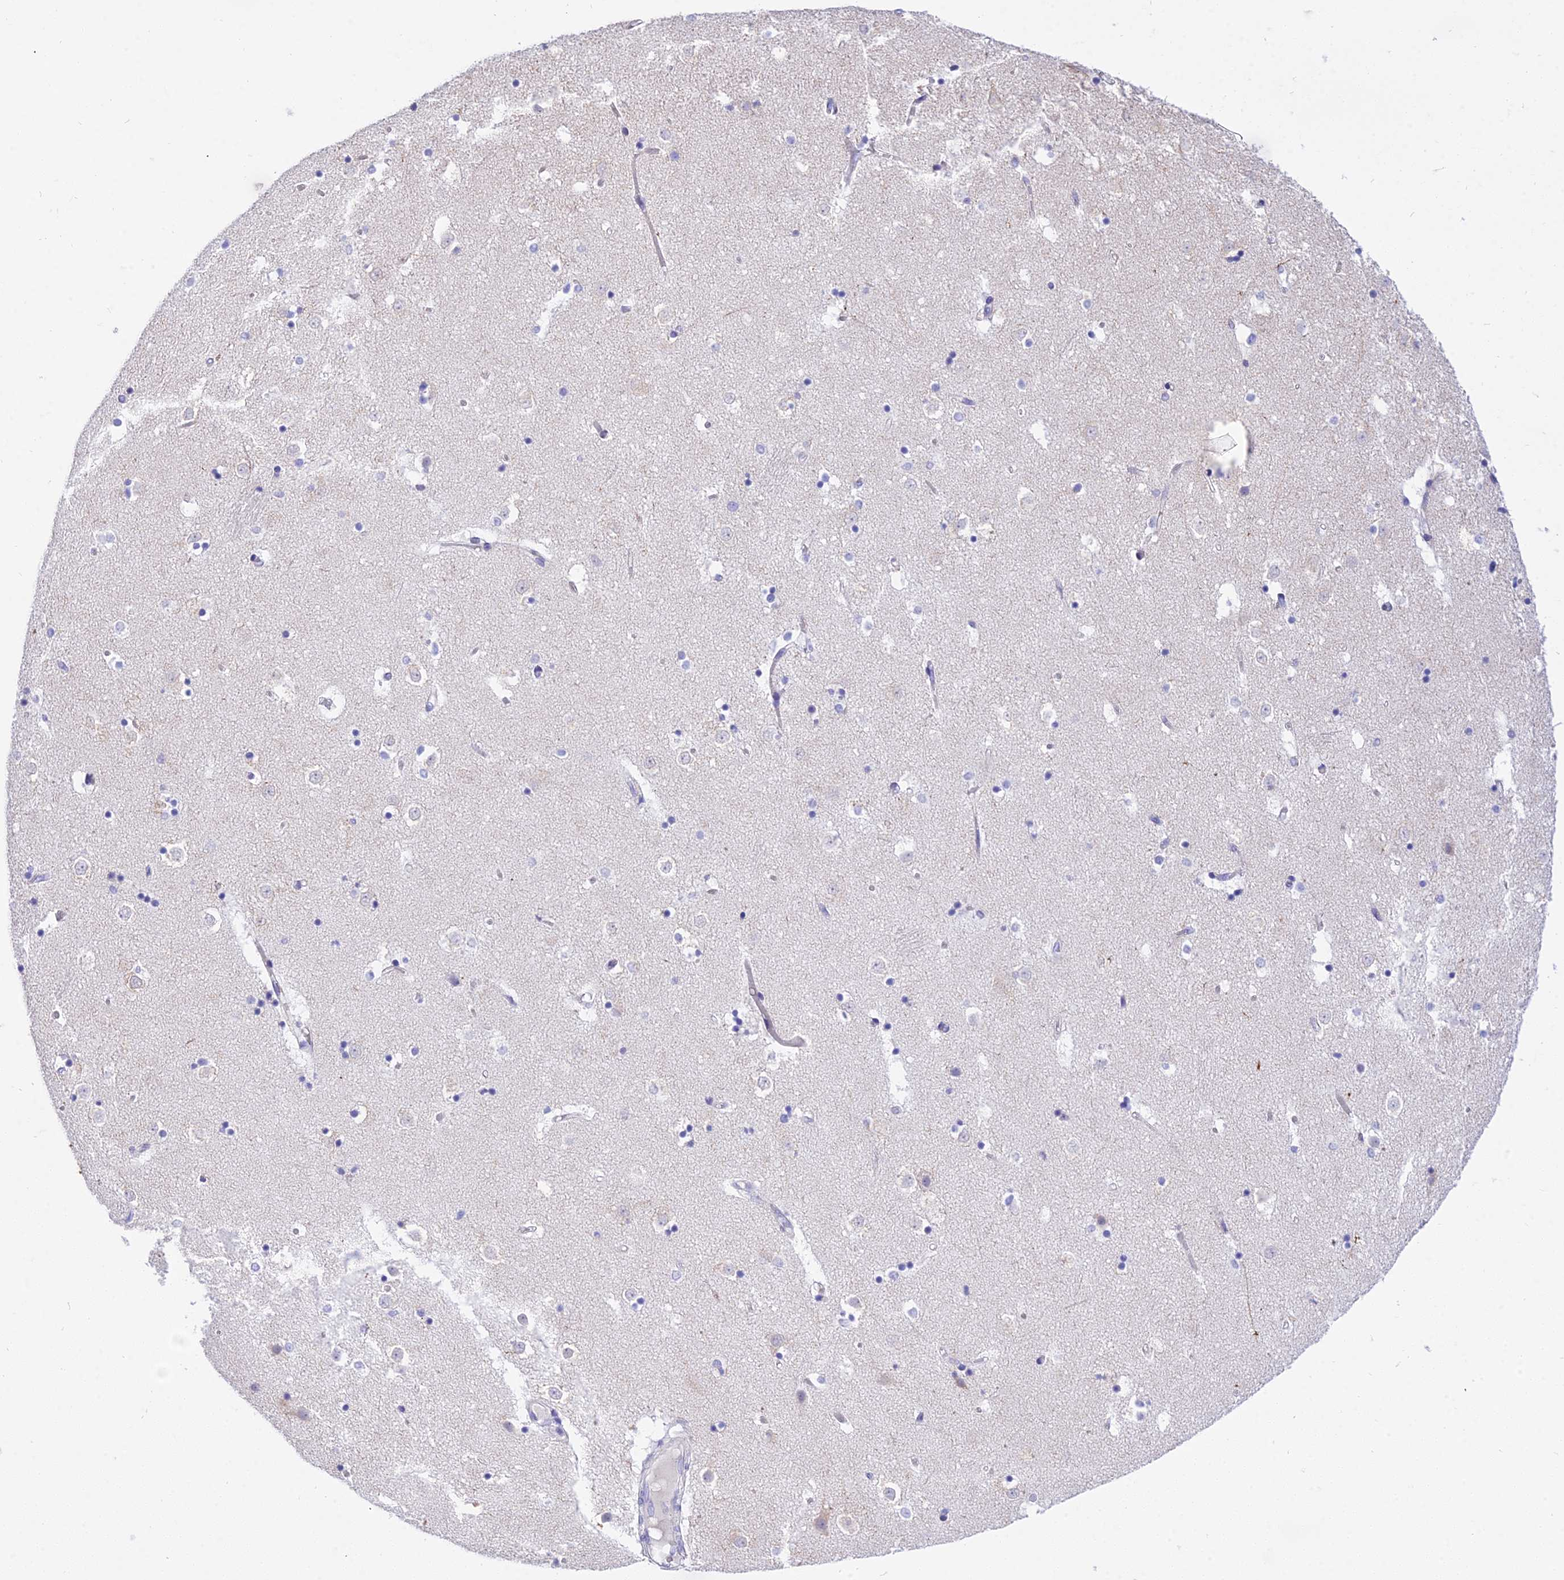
{"staining": {"intensity": "negative", "quantity": "none", "location": "none"}, "tissue": "caudate", "cell_type": "Glial cells", "image_type": "normal", "snomed": [{"axis": "morphology", "description": "Normal tissue, NOS"}, {"axis": "topography", "description": "Lateral ventricle wall"}], "caption": "Benign caudate was stained to show a protein in brown. There is no significant staining in glial cells. (DAB (3,3'-diaminobenzidine) immunohistochemistry (IHC) with hematoxylin counter stain).", "gene": "DEFB107A", "patient": {"sex": "female", "age": 52}}